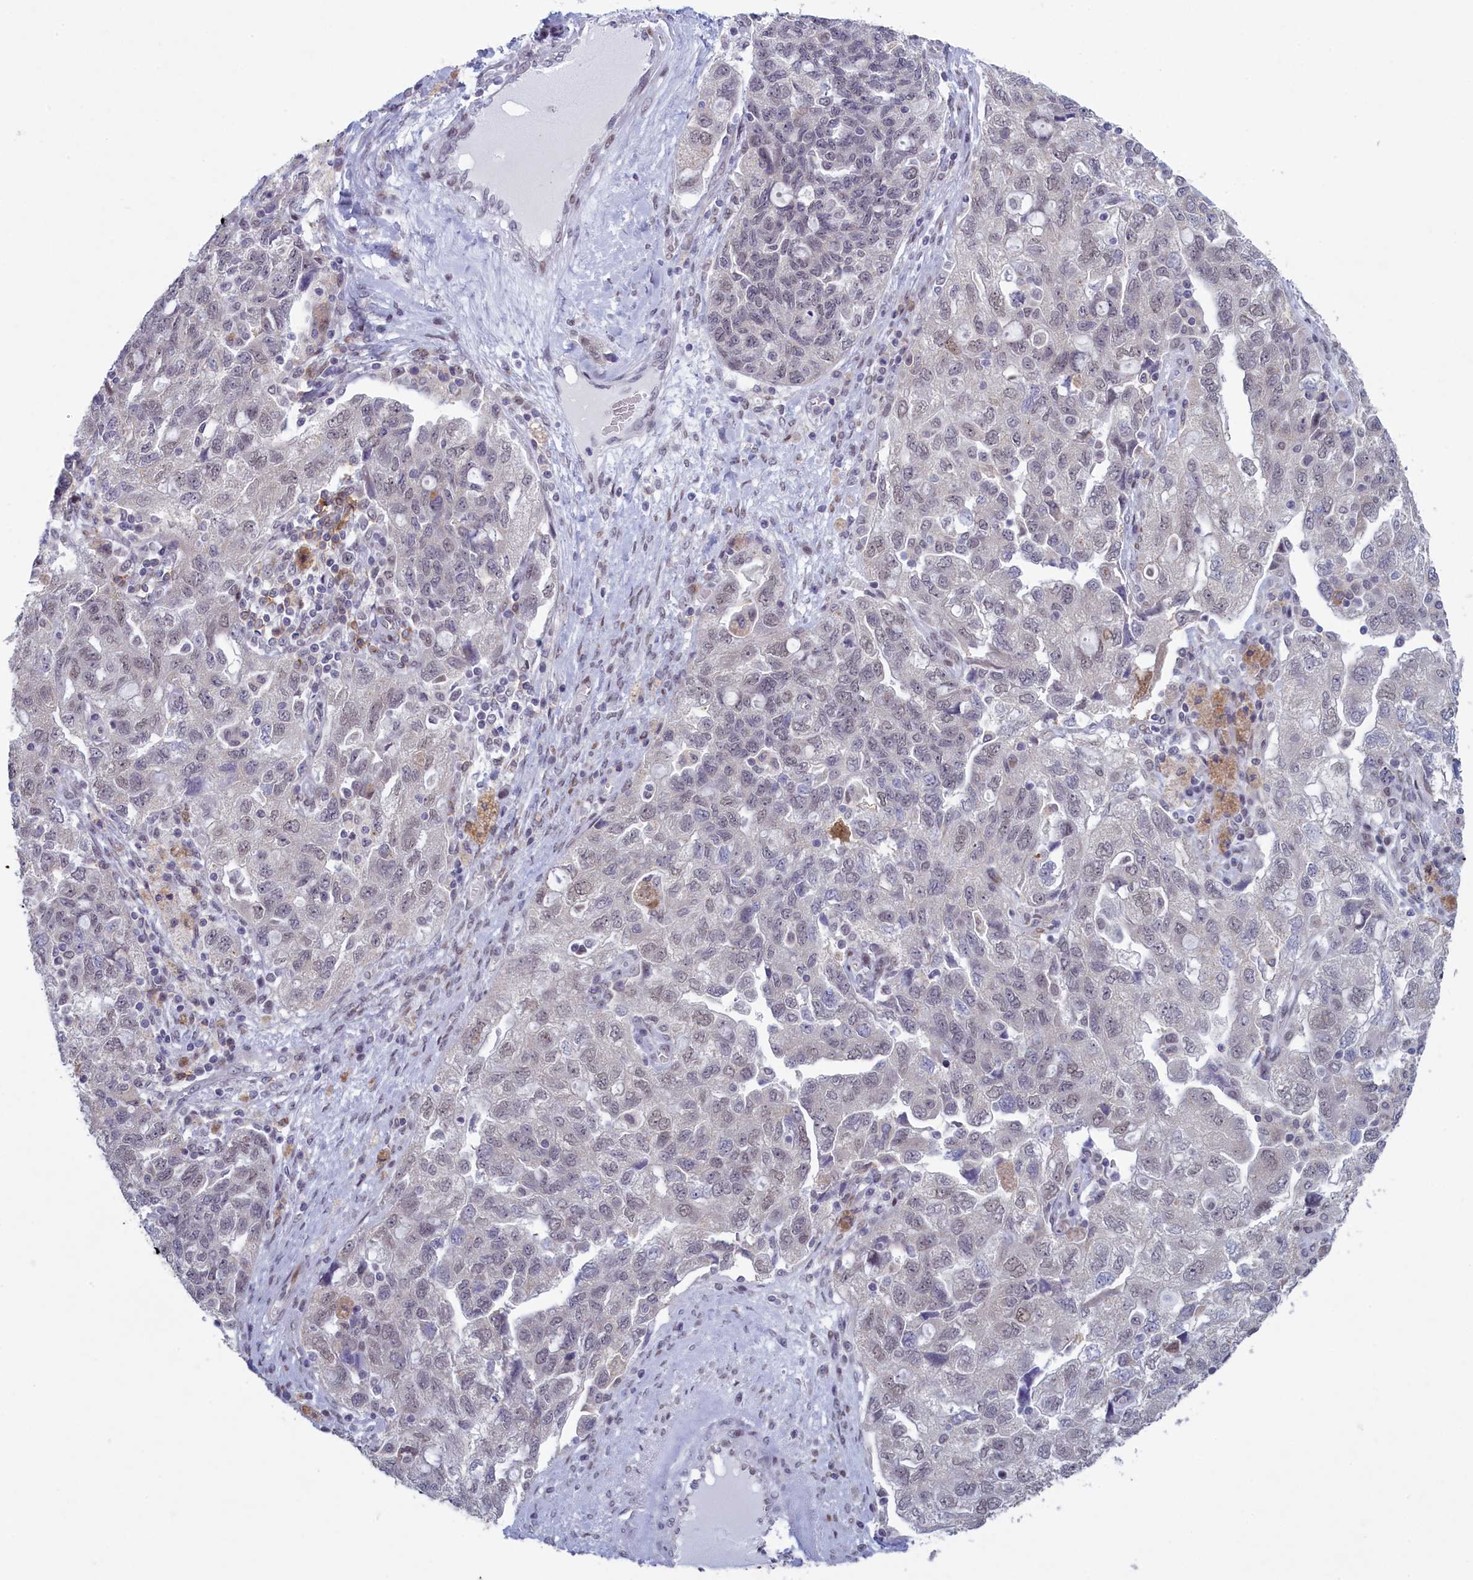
{"staining": {"intensity": "weak", "quantity": "<25%", "location": "nuclear"}, "tissue": "ovarian cancer", "cell_type": "Tumor cells", "image_type": "cancer", "snomed": [{"axis": "morphology", "description": "Carcinoma, NOS"}, {"axis": "morphology", "description": "Cystadenocarcinoma, serous, NOS"}, {"axis": "topography", "description": "Ovary"}], "caption": "Tumor cells are negative for protein expression in human ovarian cancer.", "gene": "ATF7IP2", "patient": {"sex": "female", "age": 69}}